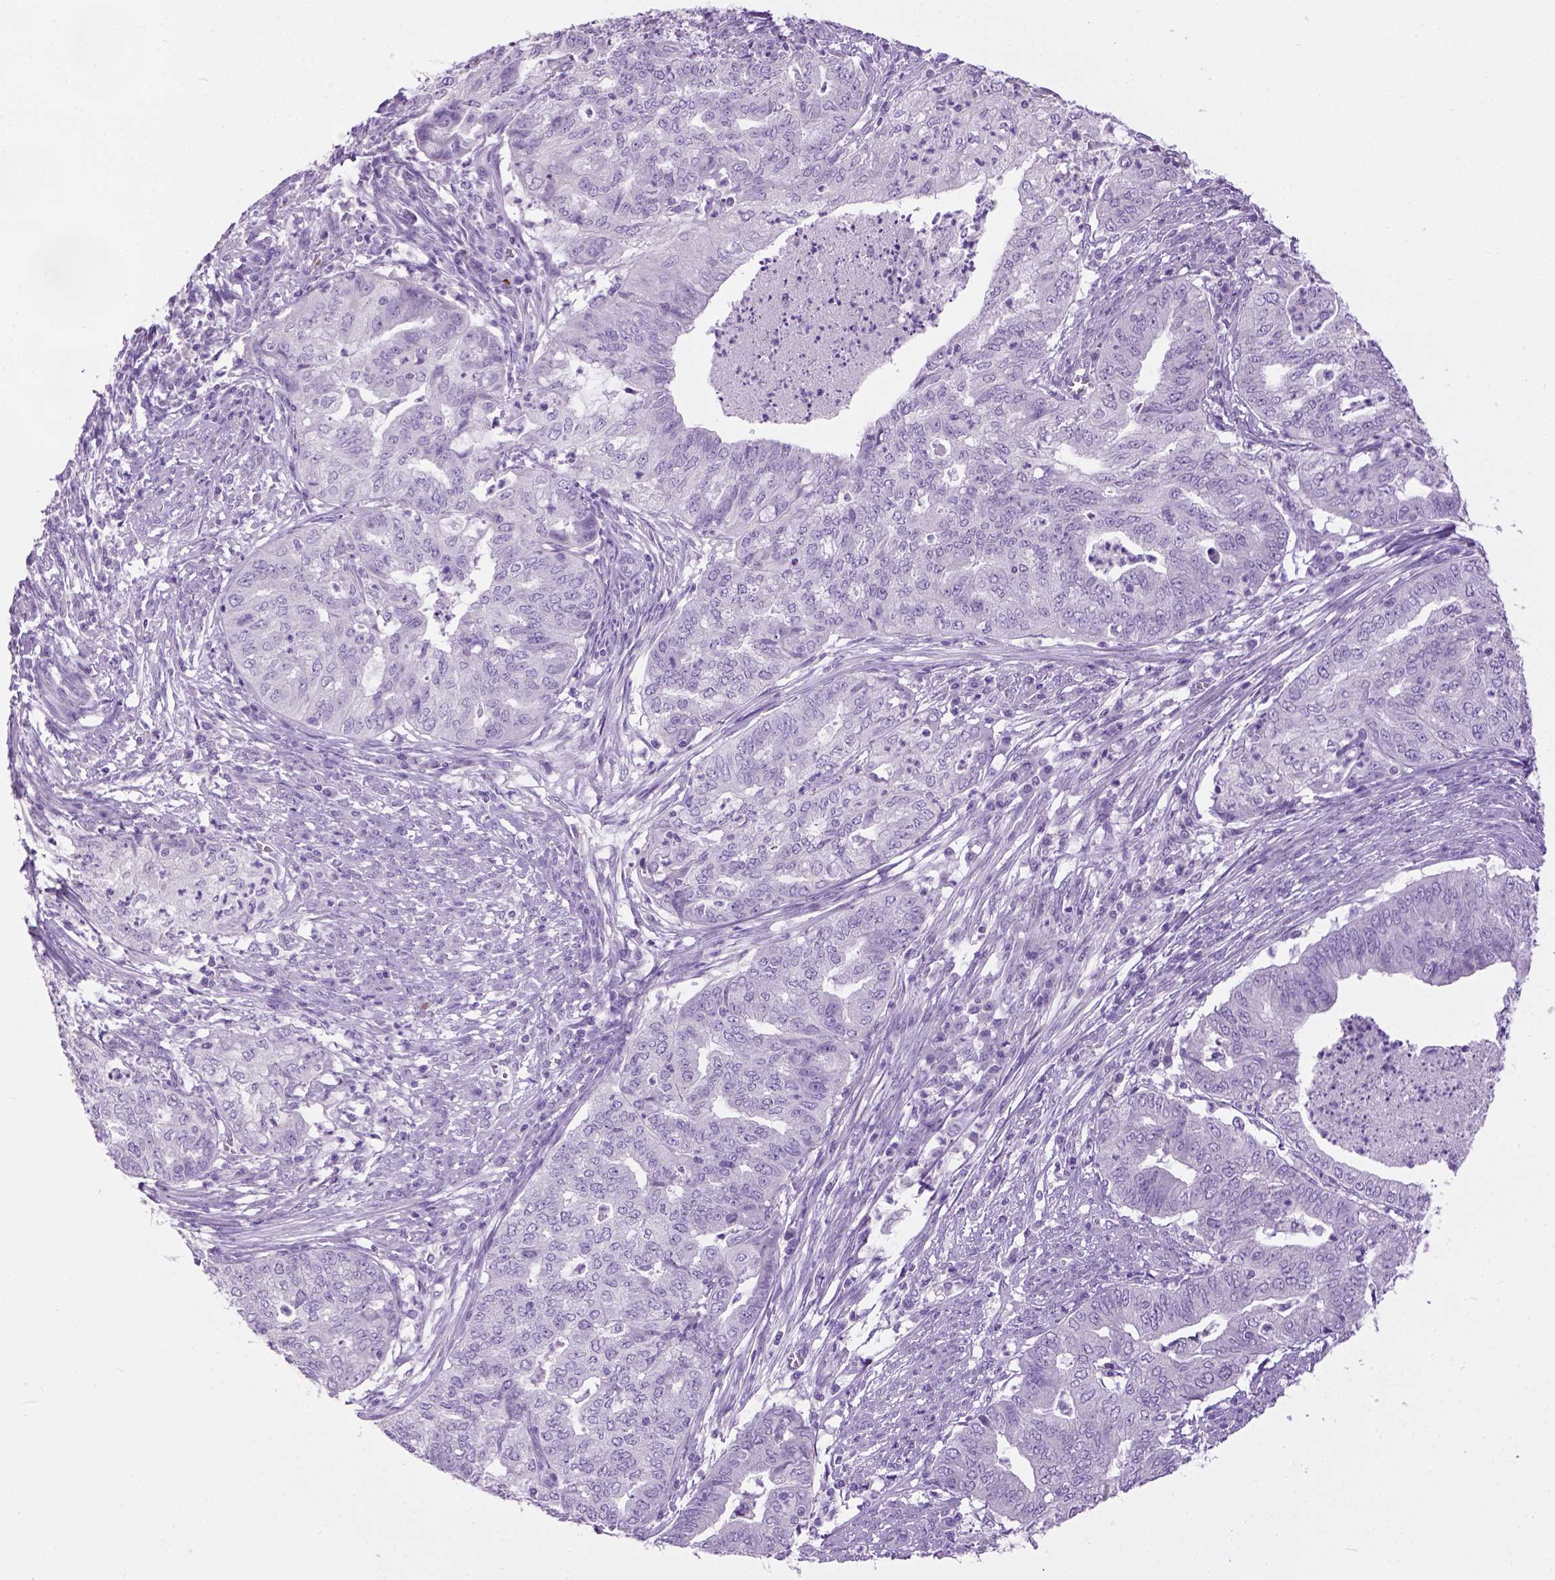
{"staining": {"intensity": "negative", "quantity": "none", "location": "none"}, "tissue": "endometrial cancer", "cell_type": "Tumor cells", "image_type": "cancer", "snomed": [{"axis": "morphology", "description": "Adenocarcinoma, NOS"}, {"axis": "topography", "description": "Endometrium"}], "caption": "Immunohistochemistry (IHC) of human endometrial cancer displays no positivity in tumor cells.", "gene": "CYP24A1", "patient": {"sex": "female", "age": 79}}